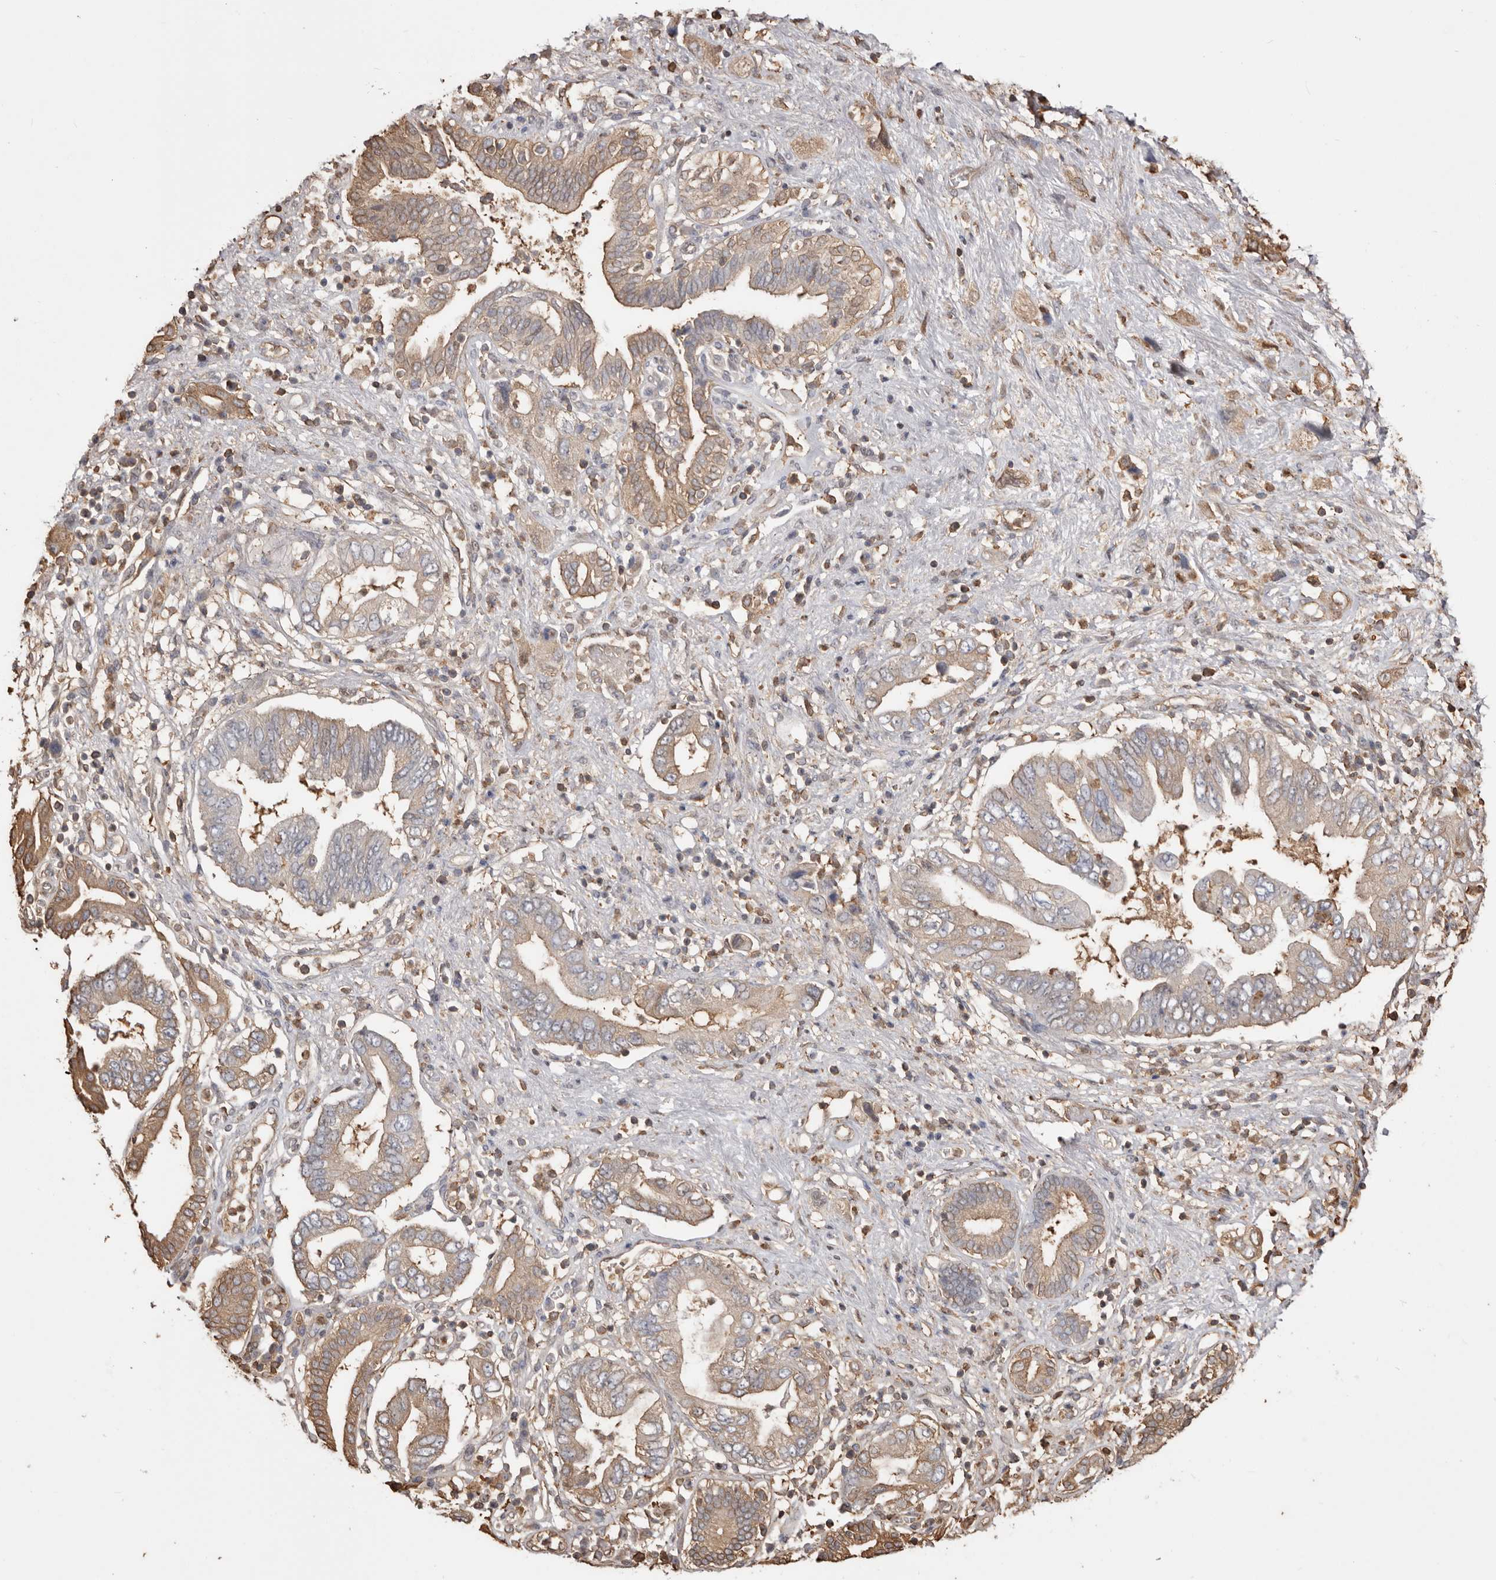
{"staining": {"intensity": "weak", "quantity": ">75%", "location": "cytoplasmic/membranous"}, "tissue": "pancreatic cancer", "cell_type": "Tumor cells", "image_type": "cancer", "snomed": [{"axis": "morphology", "description": "Adenocarcinoma, NOS"}, {"axis": "topography", "description": "Pancreas"}], "caption": "Immunohistochemistry (IHC) of pancreatic cancer (adenocarcinoma) displays low levels of weak cytoplasmic/membranous expression in about >75% of tumor cells. The staining was performed using DAB to visualize the protein expression in brown, while the nuclei were stained in blue with hematoxylin (Magnification: 20x).", "gene": "PKM", "patient": {"sex": "female", "age": 73}}